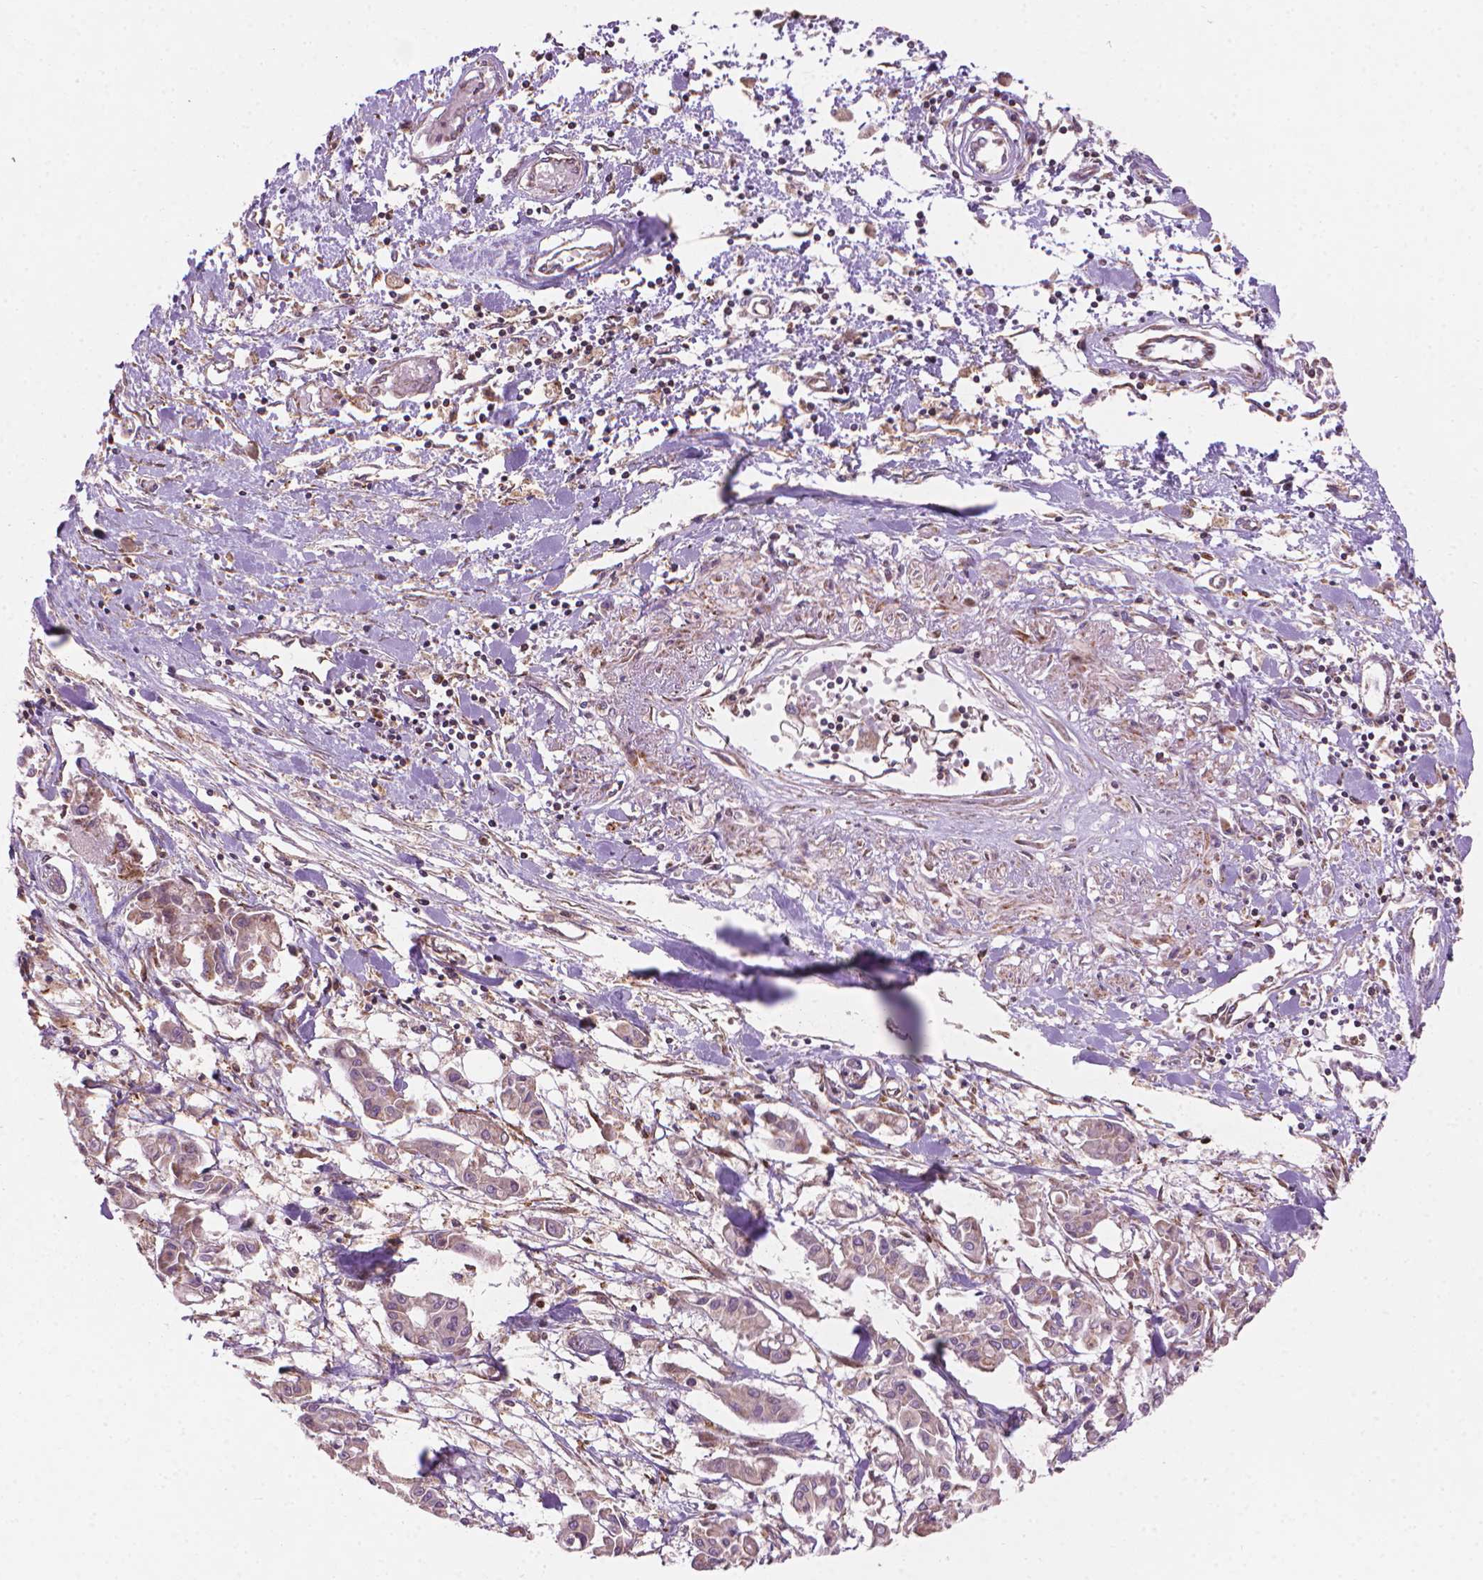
{"staining": {"intensity": "negative", "quantity": "none", "location": "none"}, "tissue": "pancreatic cancer", "cell_type": "Tumor cells", "image_type": "cancer", "snomed": [{"axis": "morphology", "description": "Adenocarcinoma, NOS"}, {"axis": "topography", "description": "Pancreas"}], "caption": "Pancreatic cancer was stained to show a protein in brown. There is no significant positivity in tumor cells.", "gene": "VARS2", "patient": {"sex": "male", "age": 61}}